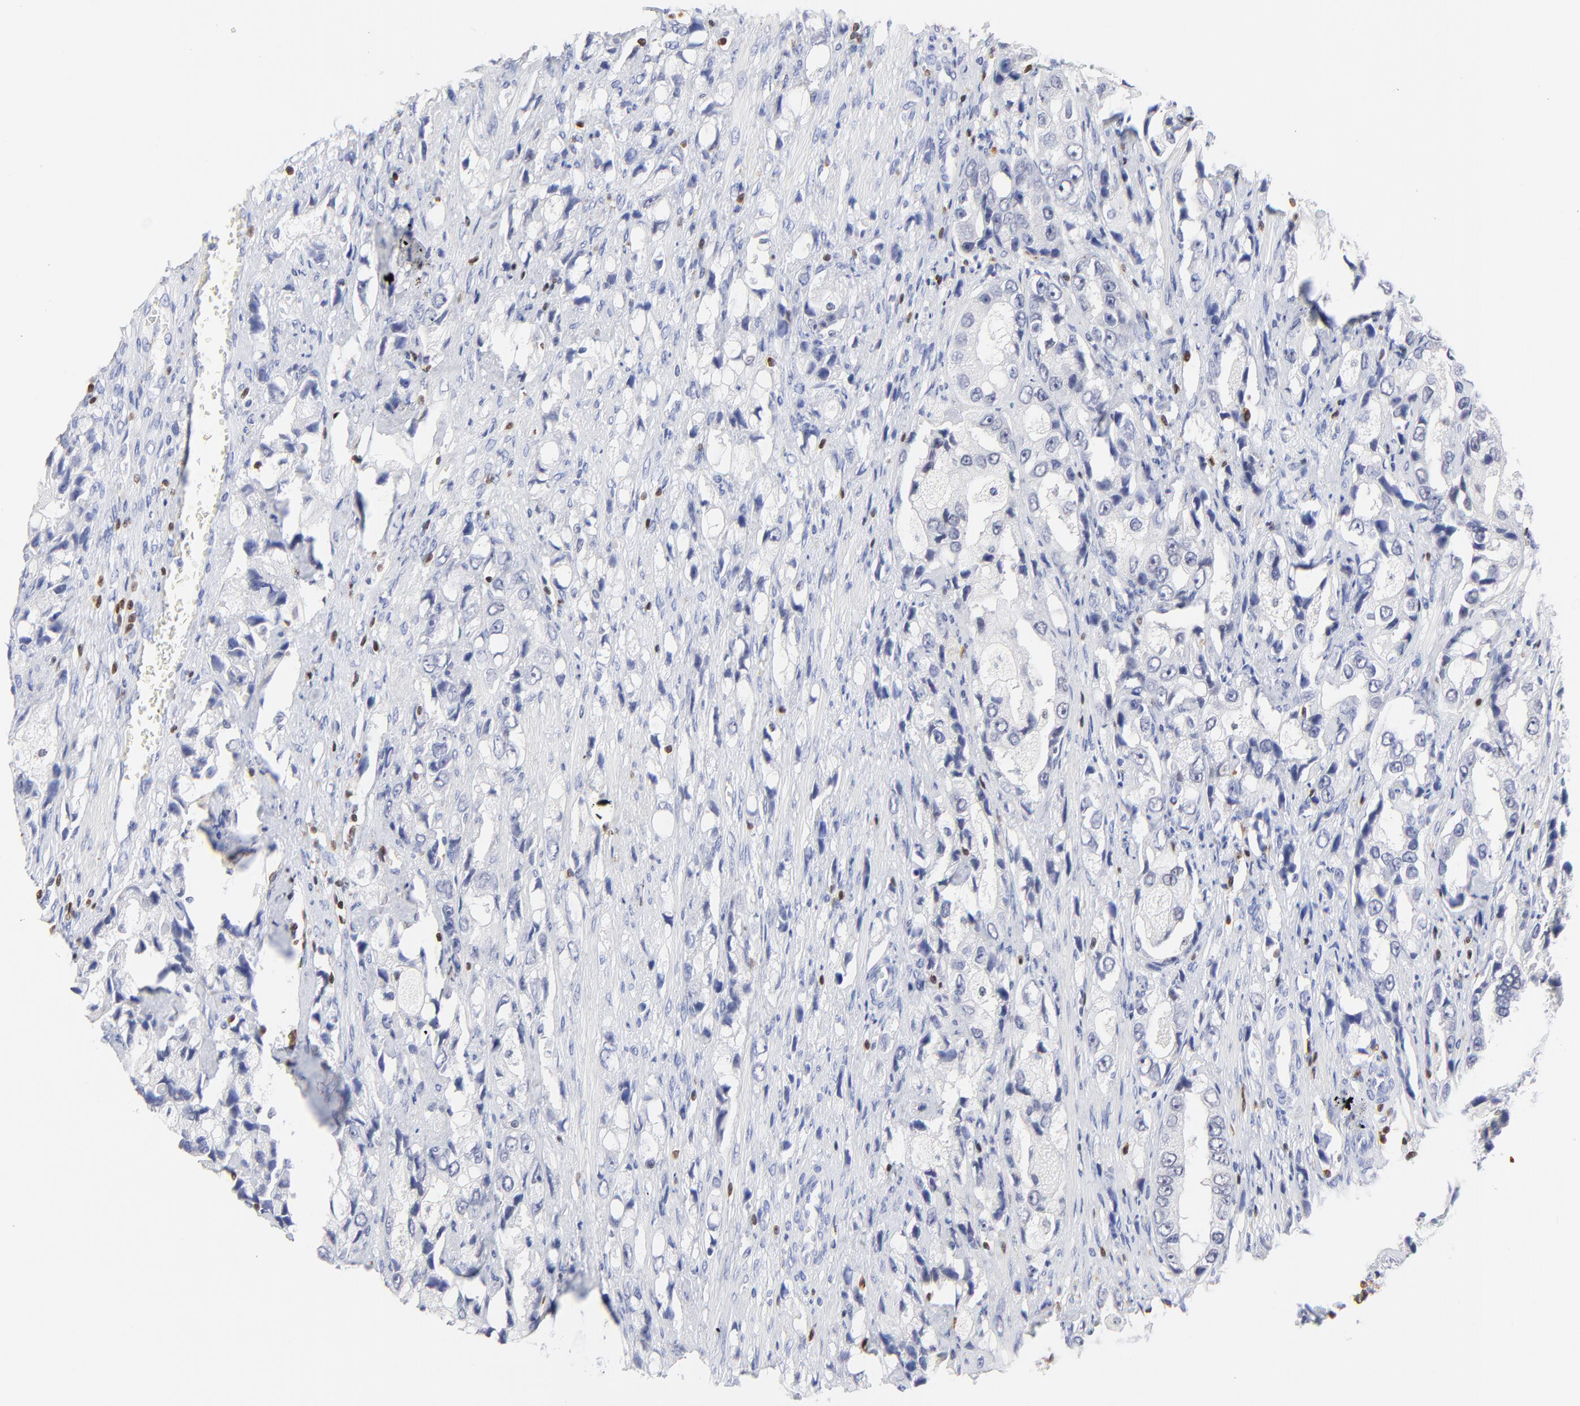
{"staining": {"intensity": "negative", "quantity": "none", "location": "none"}, "tissue": "prostate cancer", "cell_type": "Tumor cells", "image_type": "cancer", "snomed": [{"axis": "morphology", "description": "Adenocarcinoma, High grade"}, {"axis": "topography", "description": "Prostate"}], "caption": "Tumor cells show no significant protein positivity in prostate cancer (high-grade adenocarcinoma).", "gene": "ZAP70", "patient": {"sex": "male", "age": 63}}